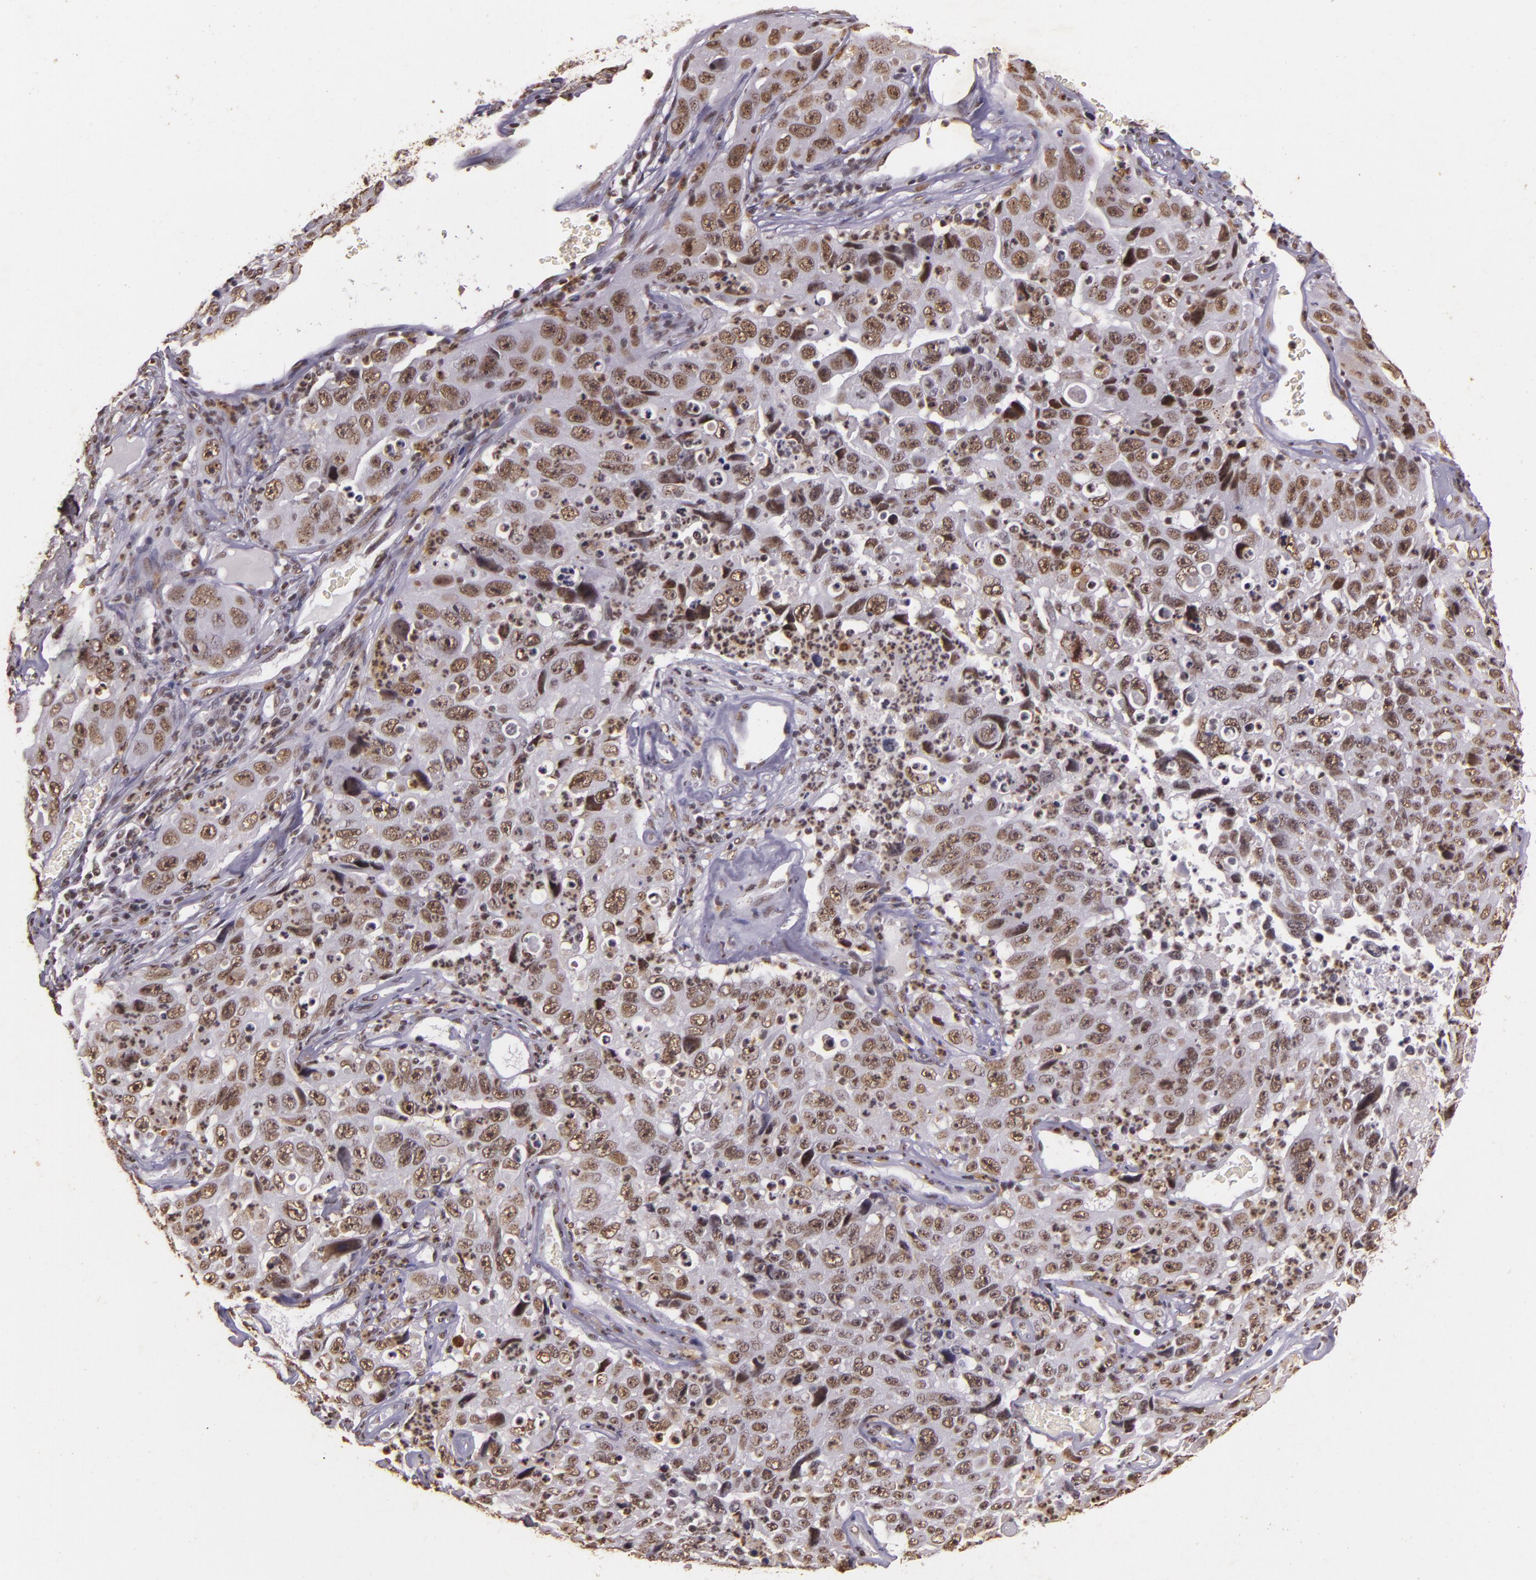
{"staining": {"intensity": "weak", "quantity": ">75%", "location": "nuclear"}, "tissue": "lung cancer", "cell_type": "Tumor cells", "image_type": "cancer", "snomed": [{"axis": "morphology", "description": "Squamous cell carcinoma, NOS"}, {"axis": "topography", "description": "Lung"}], "caption": "A high-resolution photomicrograph shows immunohistochemistry staining of lung cancer, which exhibits weak nuclear positivity in about >75% of tumor cells.", "gene": "CBX3", "patient": {"sex": "male", "age": 64}}